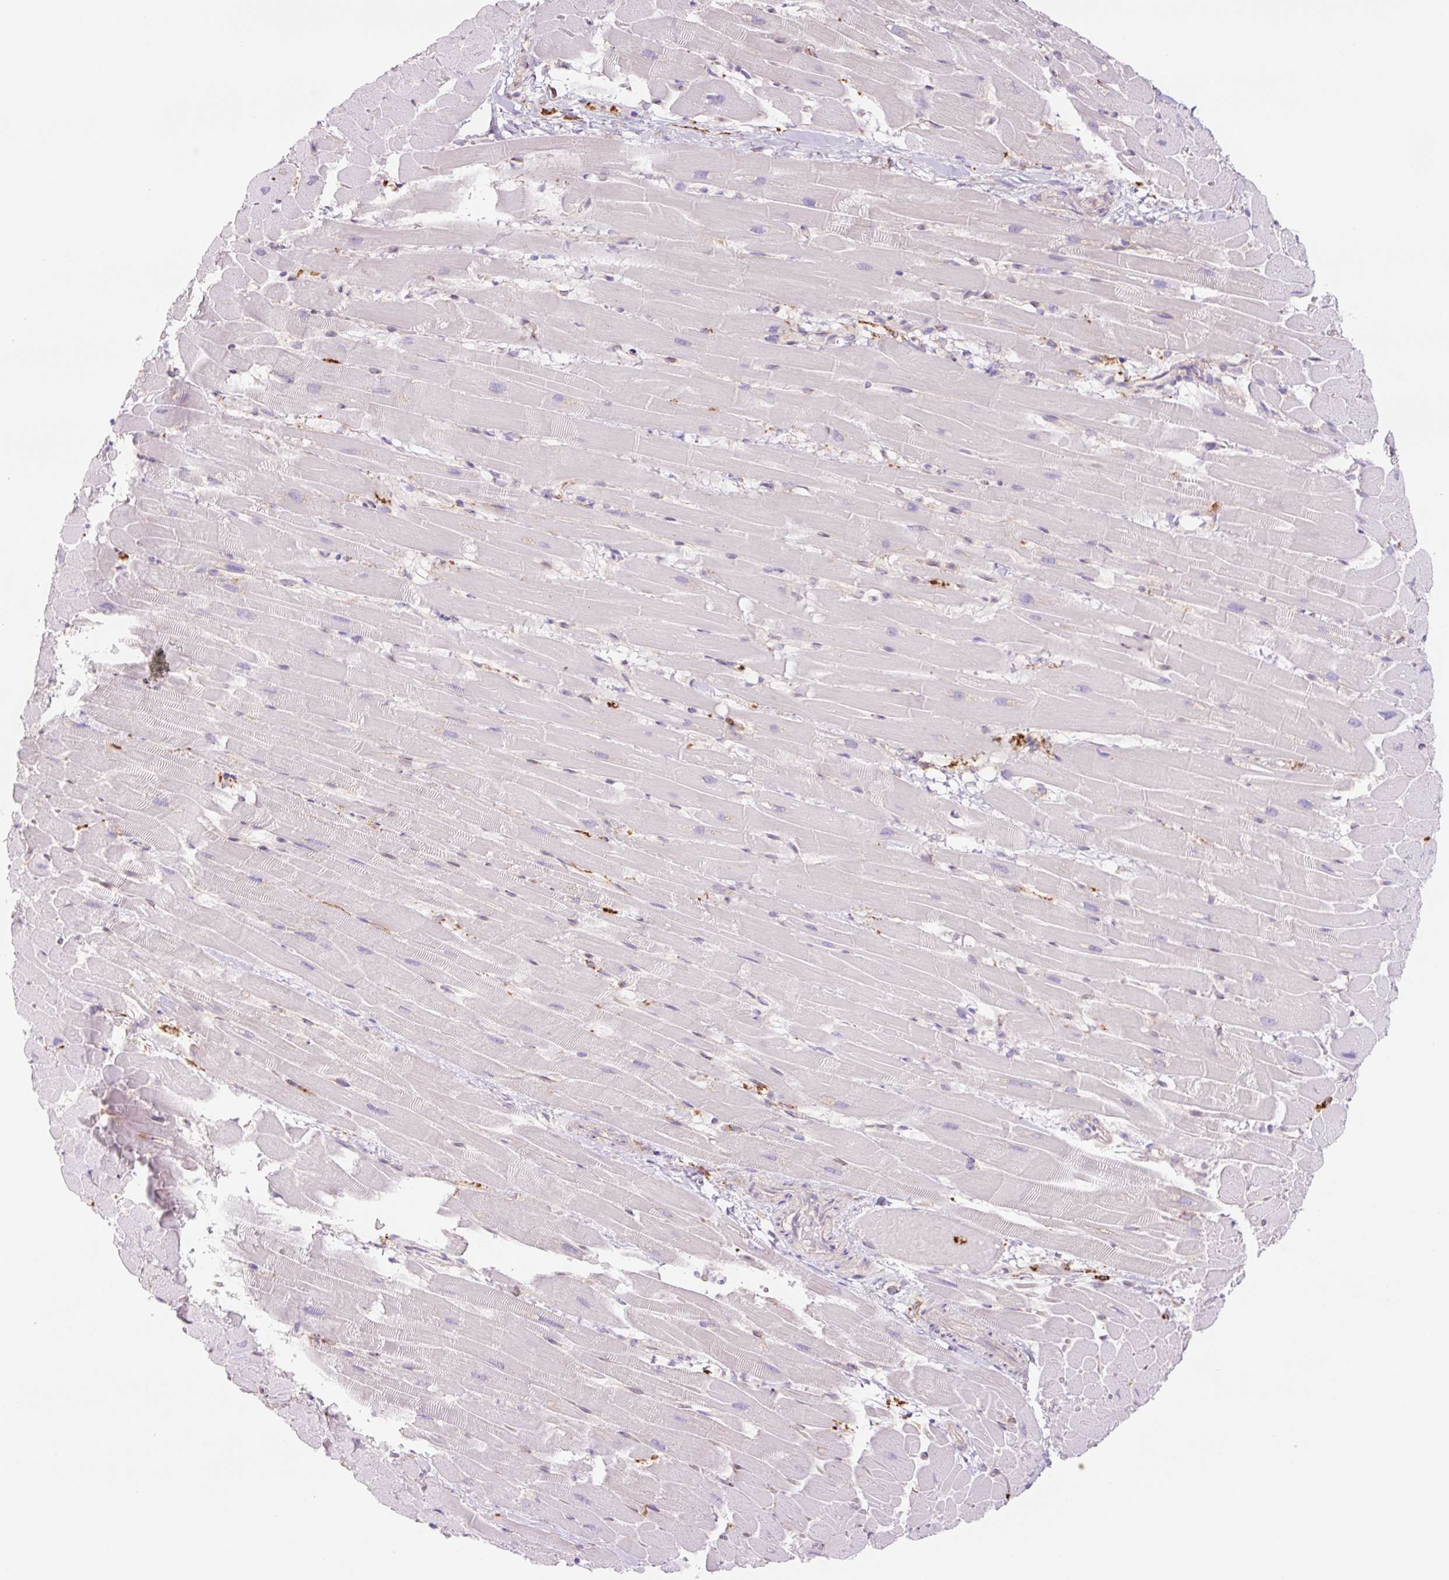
{"staining": {"intensity": "negative", "quantity": "none", "location": "none"}, "tissue": "heart muscle", "cell_type": "Cardiomyocytes", "image_type": "normal", "snomed": [{"axis": "morphology", "description": "Normal tissue, NOS"}, {"axis": "topography", "description": "Heart"}], "caption": "Immunohistochemistry micrograph of benign heart muscle: human heart muscle stained with DAB displays no significant protein positivity in cardiomyocytes. (Immunohistochemistry, brightfield microscopy, high magnification).", "gene": "SH2D6", "patient": {"sex": "male", "age": 37}}